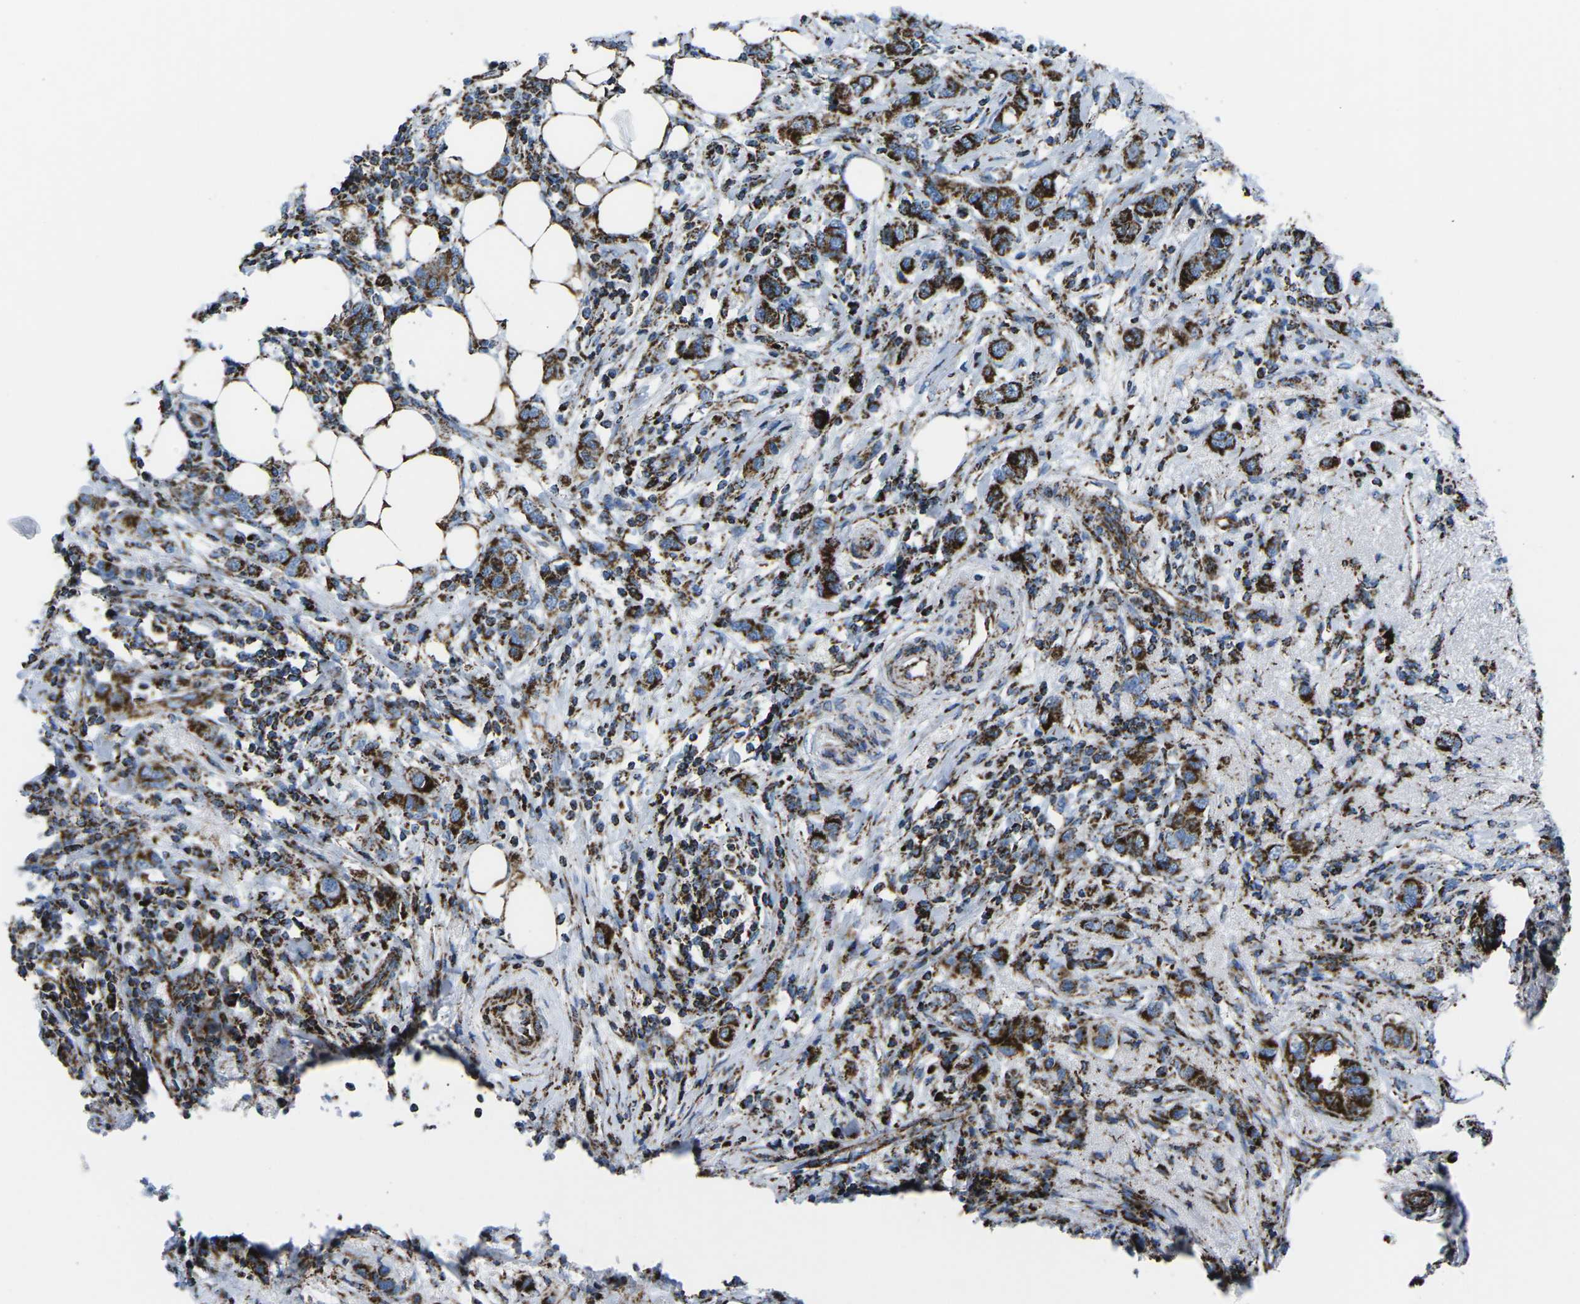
{"staining": {"intensity": "strong", "quantity": ">75%", "location": "cytoplasmic/membranous"}, "tissue": "breast cancer", "cell_type": "Tumor cells", "image_type": "cancer", "snomed": [{"axis": "morphology", "description": "Duct carcinoma"}, {"axis": "topography", "description": "Breast"}], "caption": "A photomicrograph showing strong cytoplasmic/membranous expression in approximately >75% of tumor cells in infiltrating ductal carcinoma (breast), as visualized by brown immunohistochemical staining.", "gene": "MT-CO2", "patient": {"sex": "female", "age": 50}}